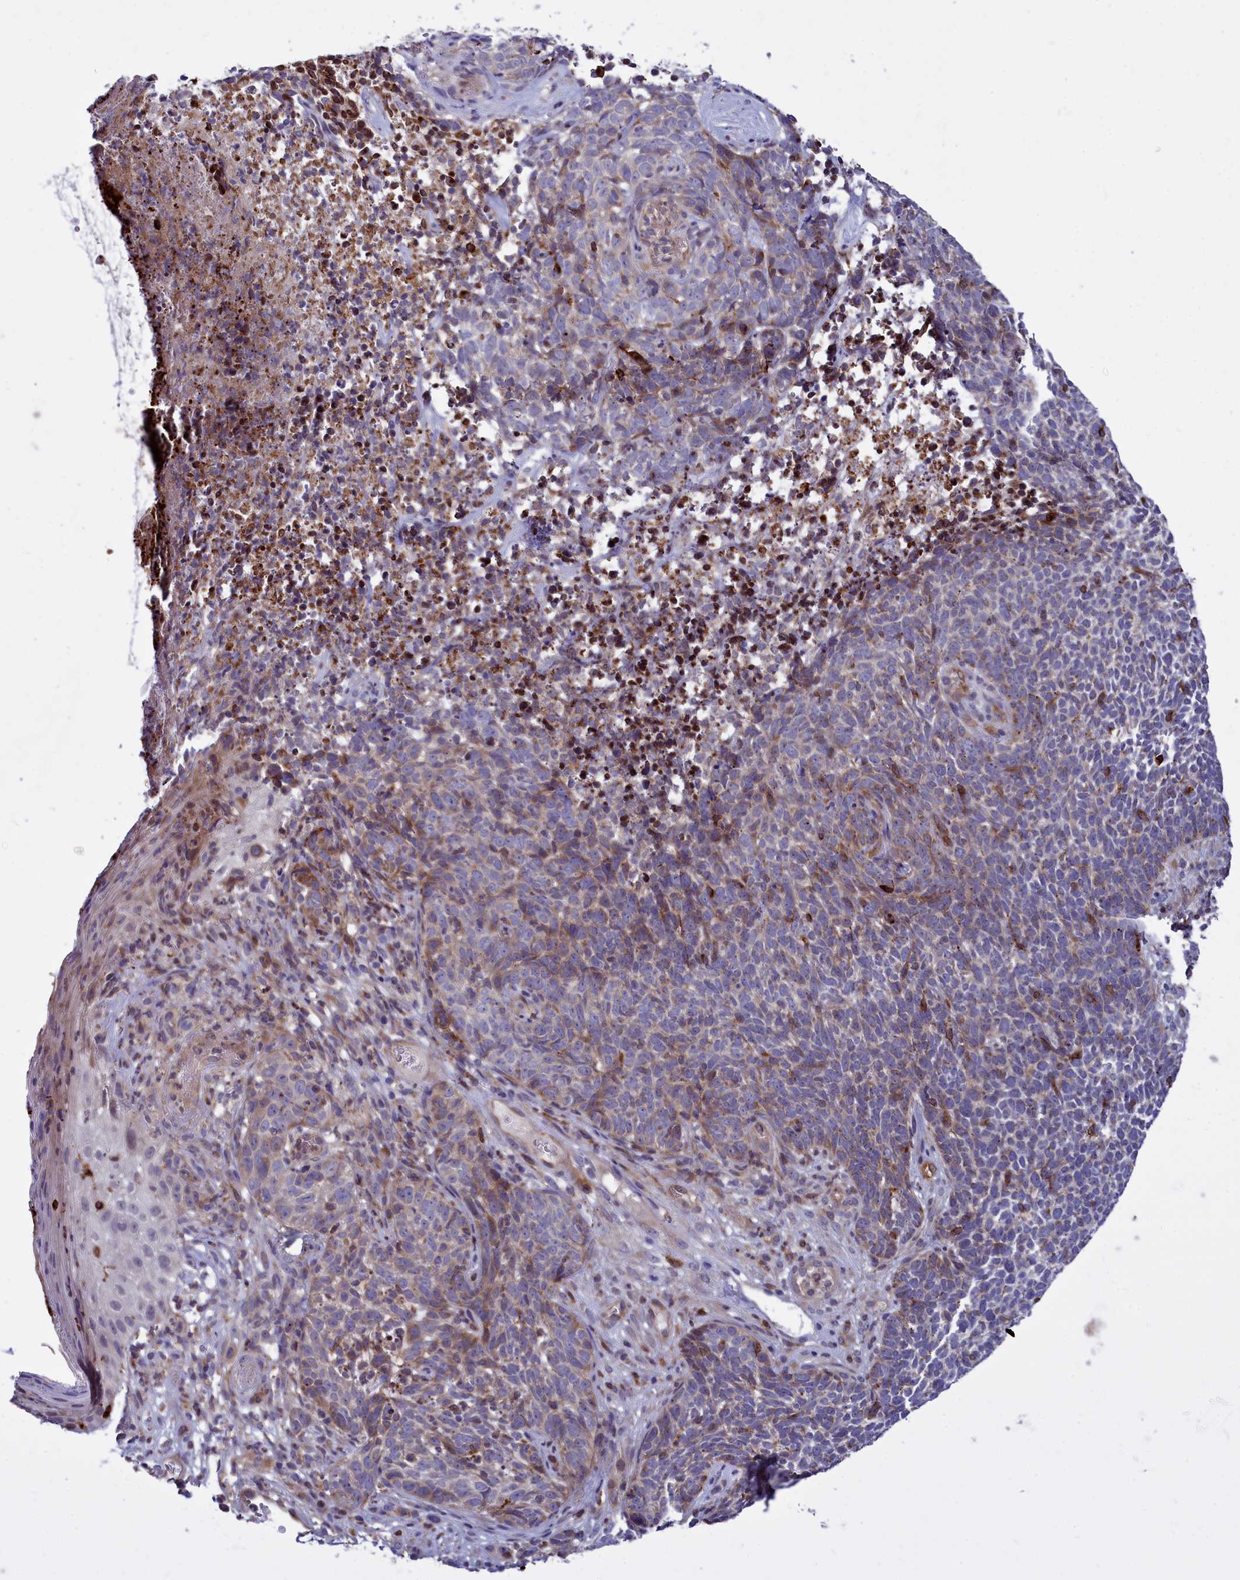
{"staining": {"intensity": "negative", "quantity": "none", "location": "none"}, "tissue": "skin cancer", "cell_type": "Tumor cells", "image_type": "cancer", "snomed": [{"axis": "morphology", "description": "Basal cell carcinoma"}, {"axis": "topography", "description": "Skin"}], "caption": "Human skin cancer stained for a protein using IHC displays no staining in tumor cells.", "gene": "RAPGEF4", "patient": {"sex": "female", "age": 84}}